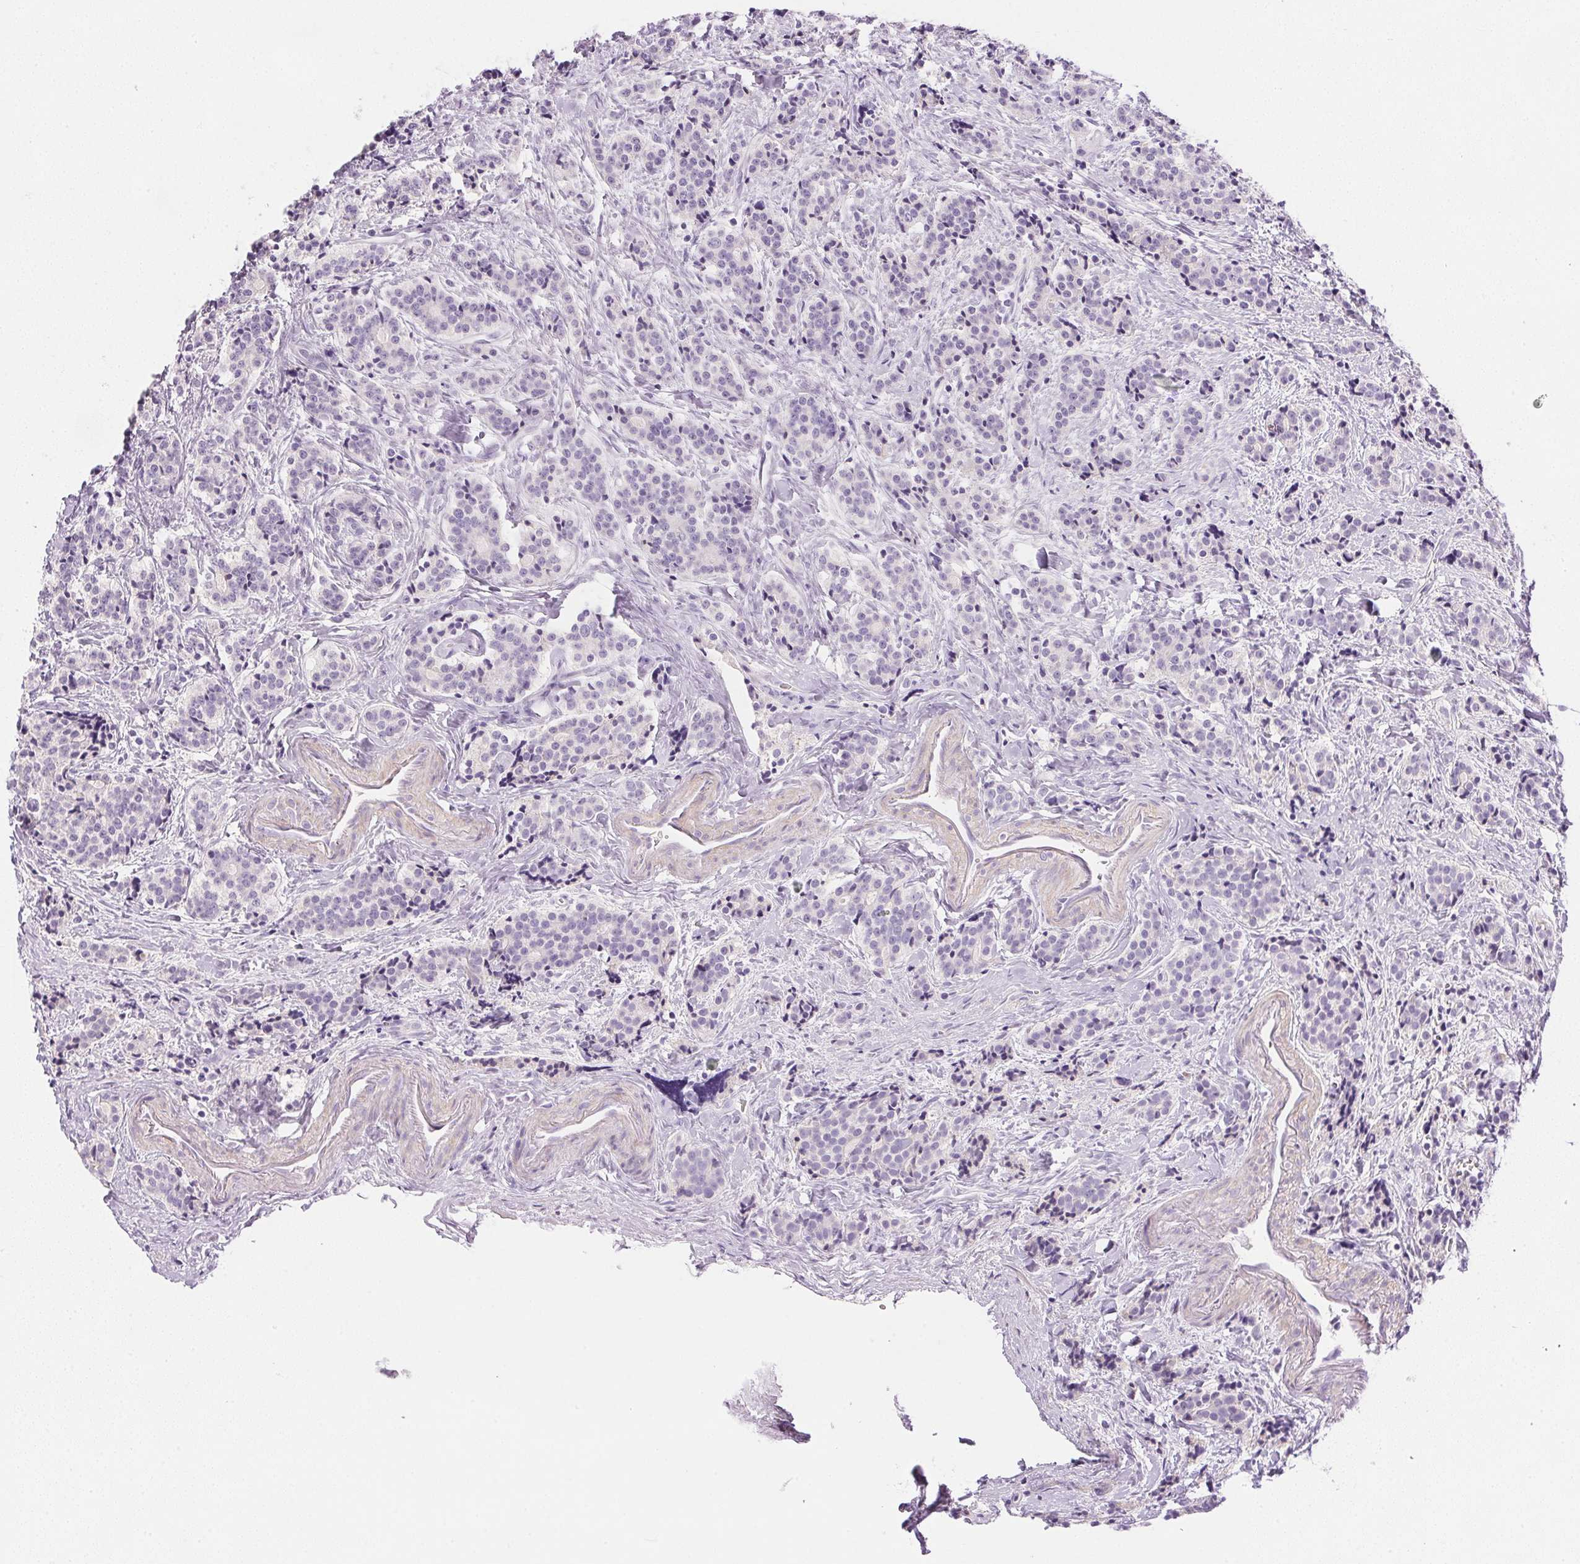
{"staining": {"intensity": "negative", "quantity": "none", "location": "none"}, "tissue": "carcinoid", "cell_type": "Tumor cells", "image_type": "cancer", "snomed": [{"axis": "morphology", "description": "Carcinoid, malignant, NOS"}, {"axis": "topography", "description": "Small intestine"}], "caption": "Immunohistochemistry (IHC) photomicrograph of neoplastic tissue: carcinoid stained with DAB shows no significant protein staining in tumor cells.", "gene": "CTRL", "patient": {"sex": "female", "age": 73}}